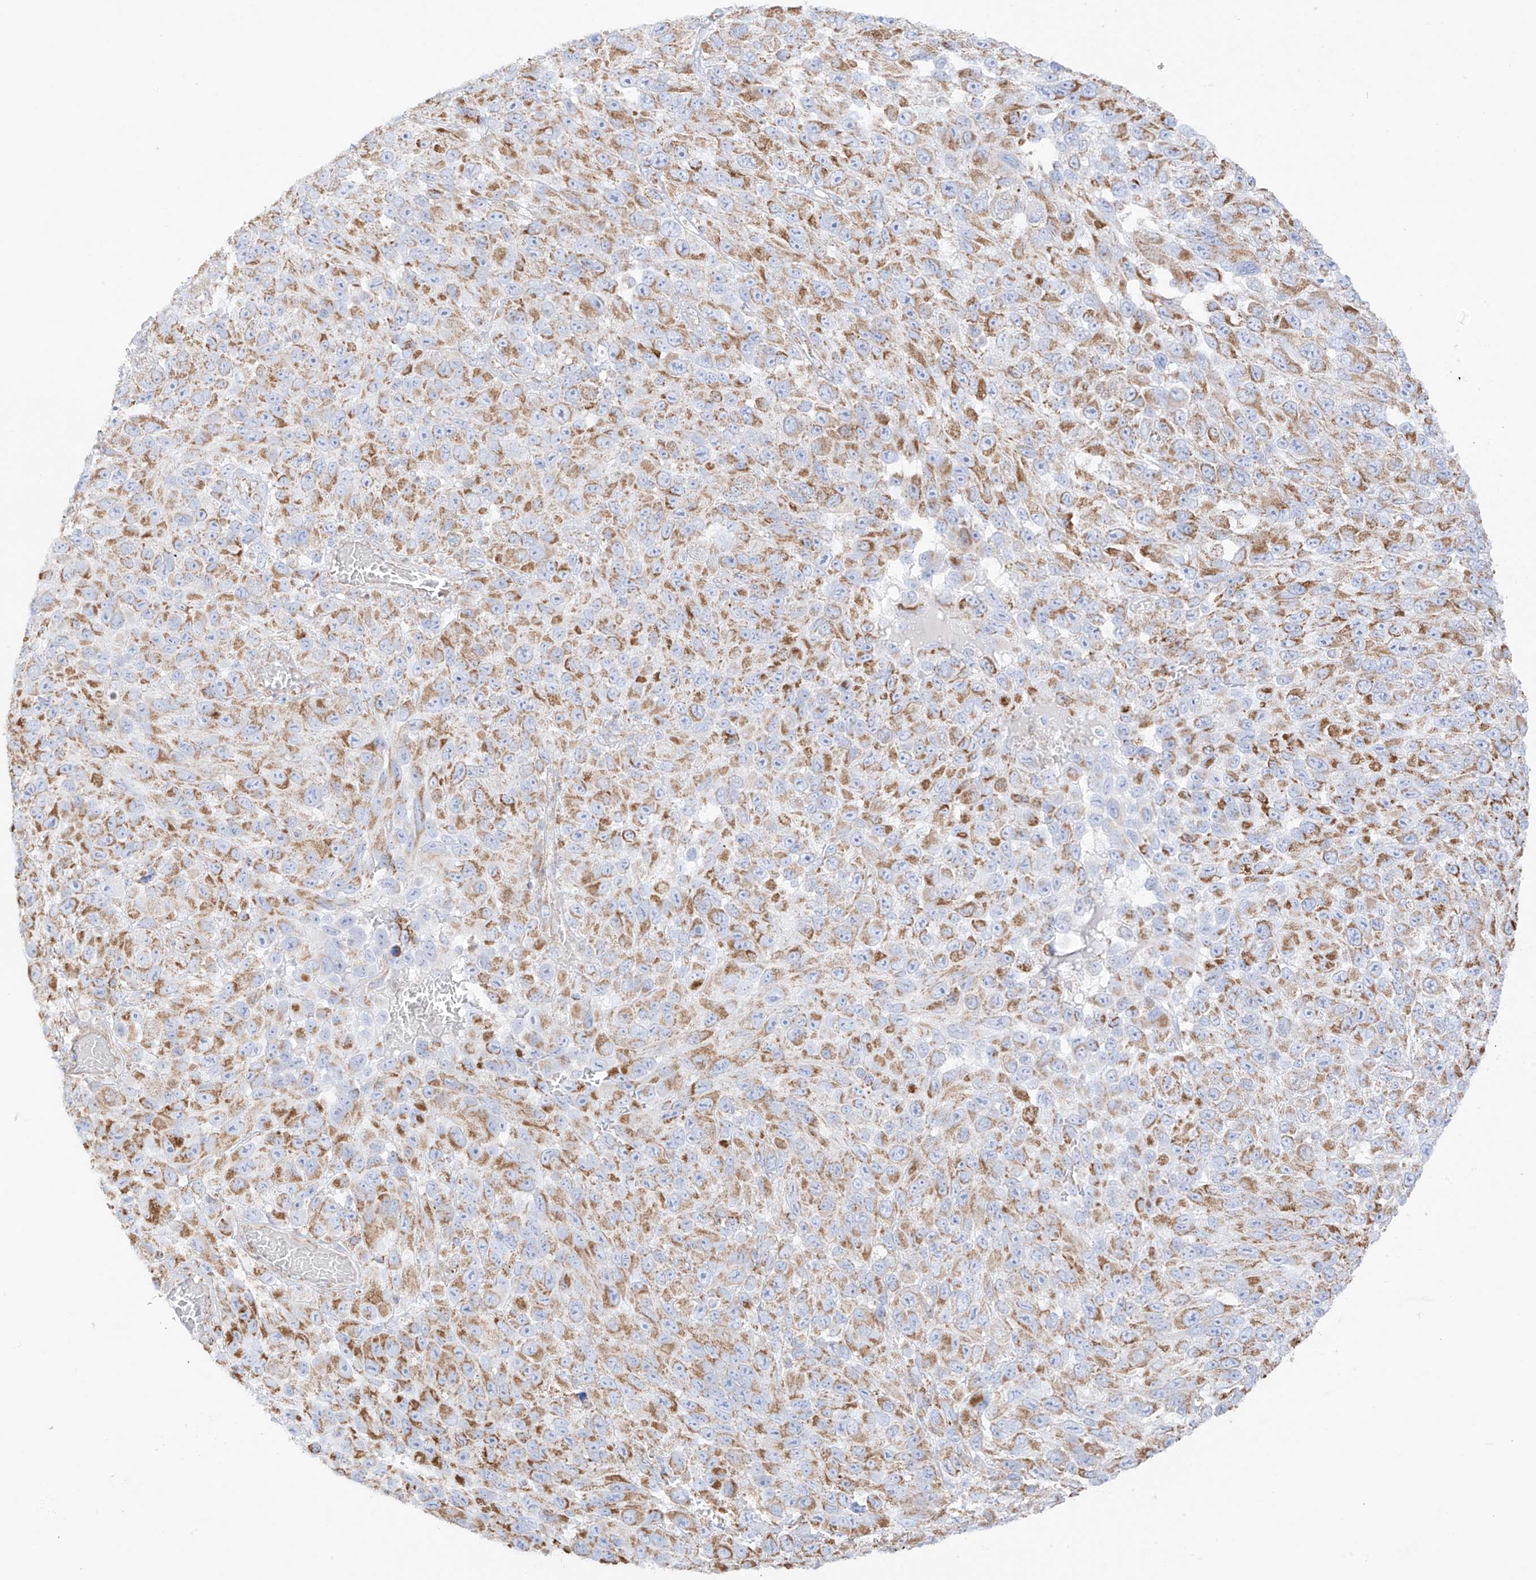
{"staining": {"intensity": "moderate", "quantity": ">75%", "location": "cytoplasmic/membranous"}, "tissue": "melanoma", "cell_type": "Tumor cells", "image_type": "cancer", "snomed": [{"axis": "morphology", "description": "Malignant melanoma, NOS"}, {"axis": "topography", "description": "Skin"}], "caption": "Approximately >75% of tumor cells in melanoma exhibit moderate cytoplasmic/membranous protein expression as visualized by brown immunohistochemical staining.", "gene": "XKR3", "patient": {"sex": "female", "age": 96}}